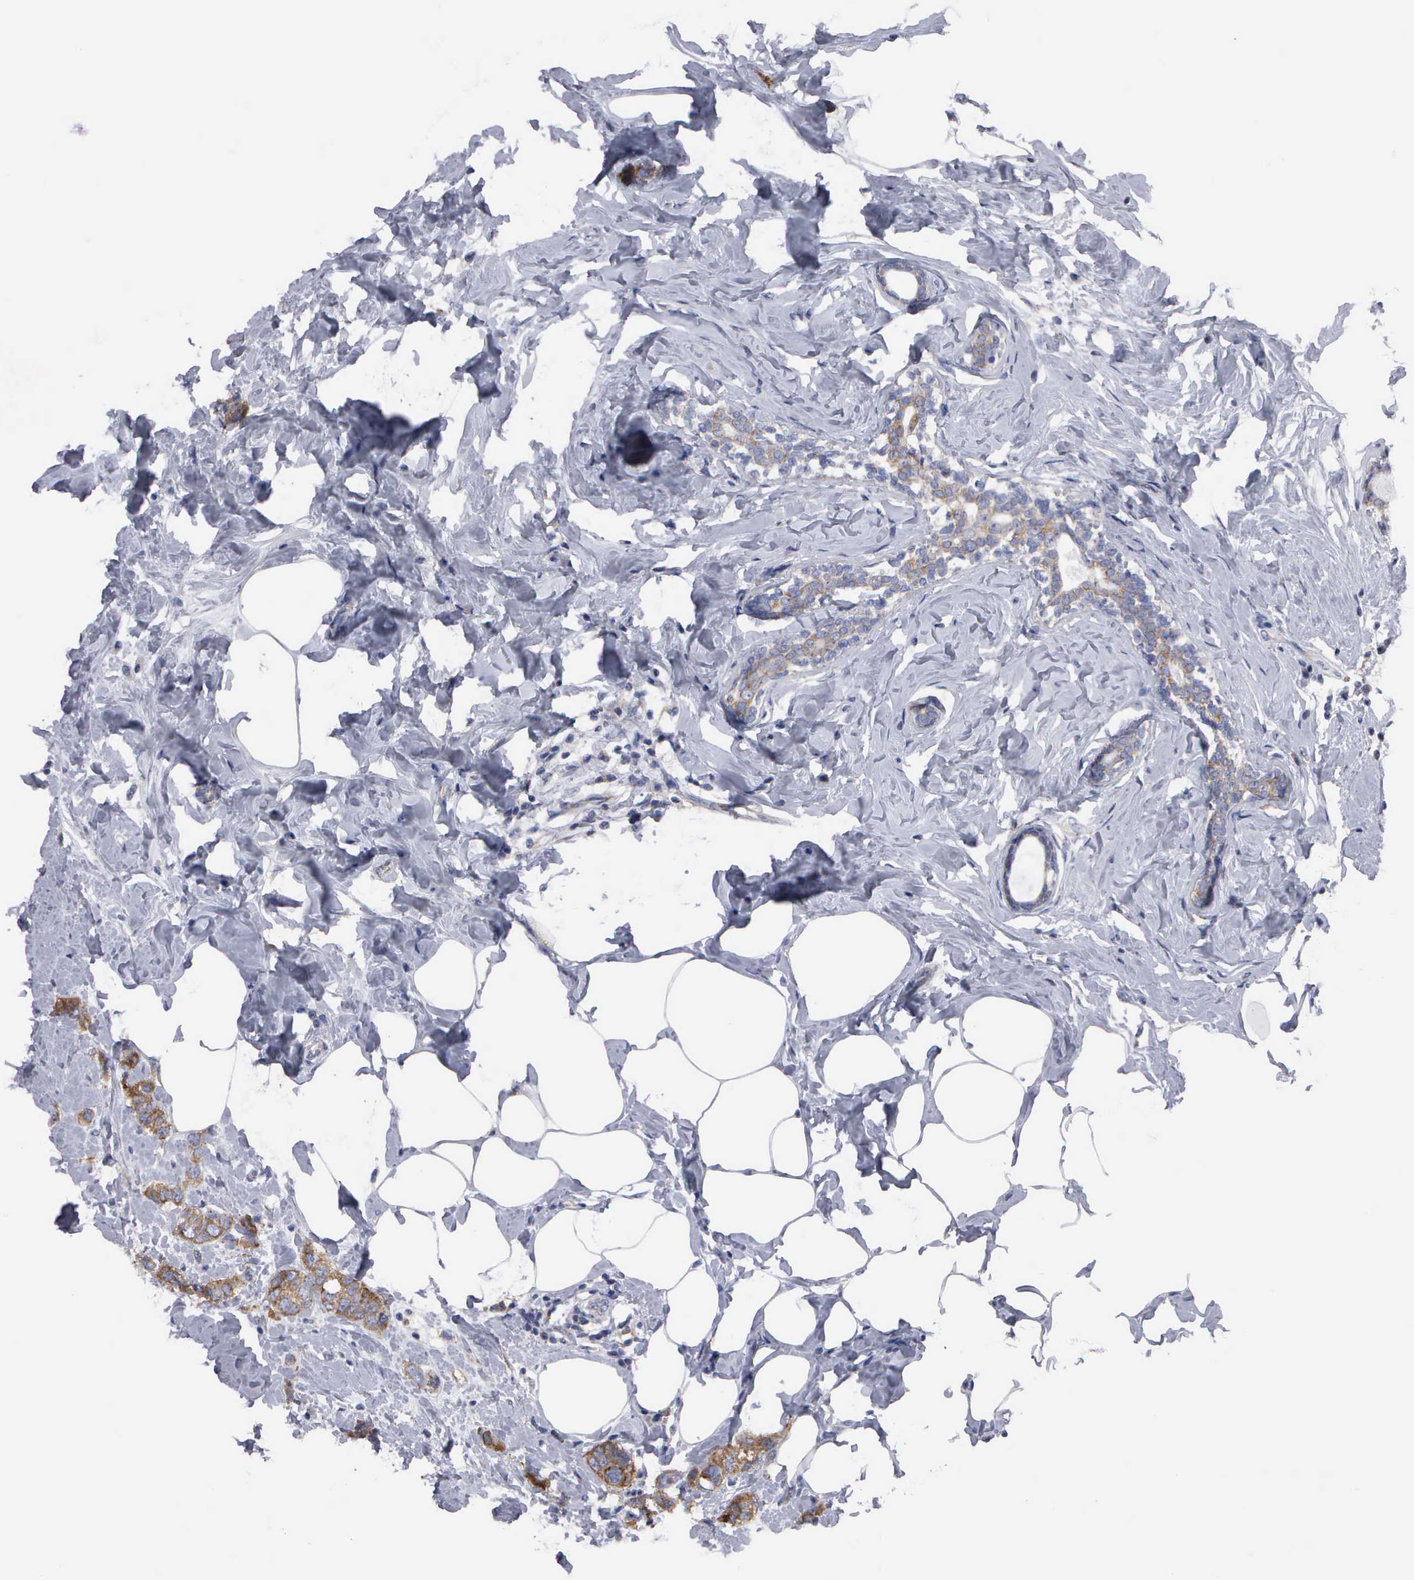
{"staining": {"intensity": "moderate", "quantity": ">75%", "location": "cytoplasmic/membranous"}, "tissue": "breast cancer", "cell_type": "Tumor cells", "image_type": "cancer", "snomed": [{"axis": "morphology", "description": "Normal tissue, NOS"}, {"axis": "morphology", "description": "Duct carcinoma"}, {"axis": "topography", "description": "Breast"}], "caption": "Immunohistochemistry image of neoplastic tissue: breast cancer stained using immunohistochemistry reveals medium levels of moderate protein expression localized specifically in the cytoplasmic/membranous of tumor cells, appearing as a cytoplasmic/membranous brown color.", "gene": "TXLNG", "patient": {"sex": "female", "age": 50}}